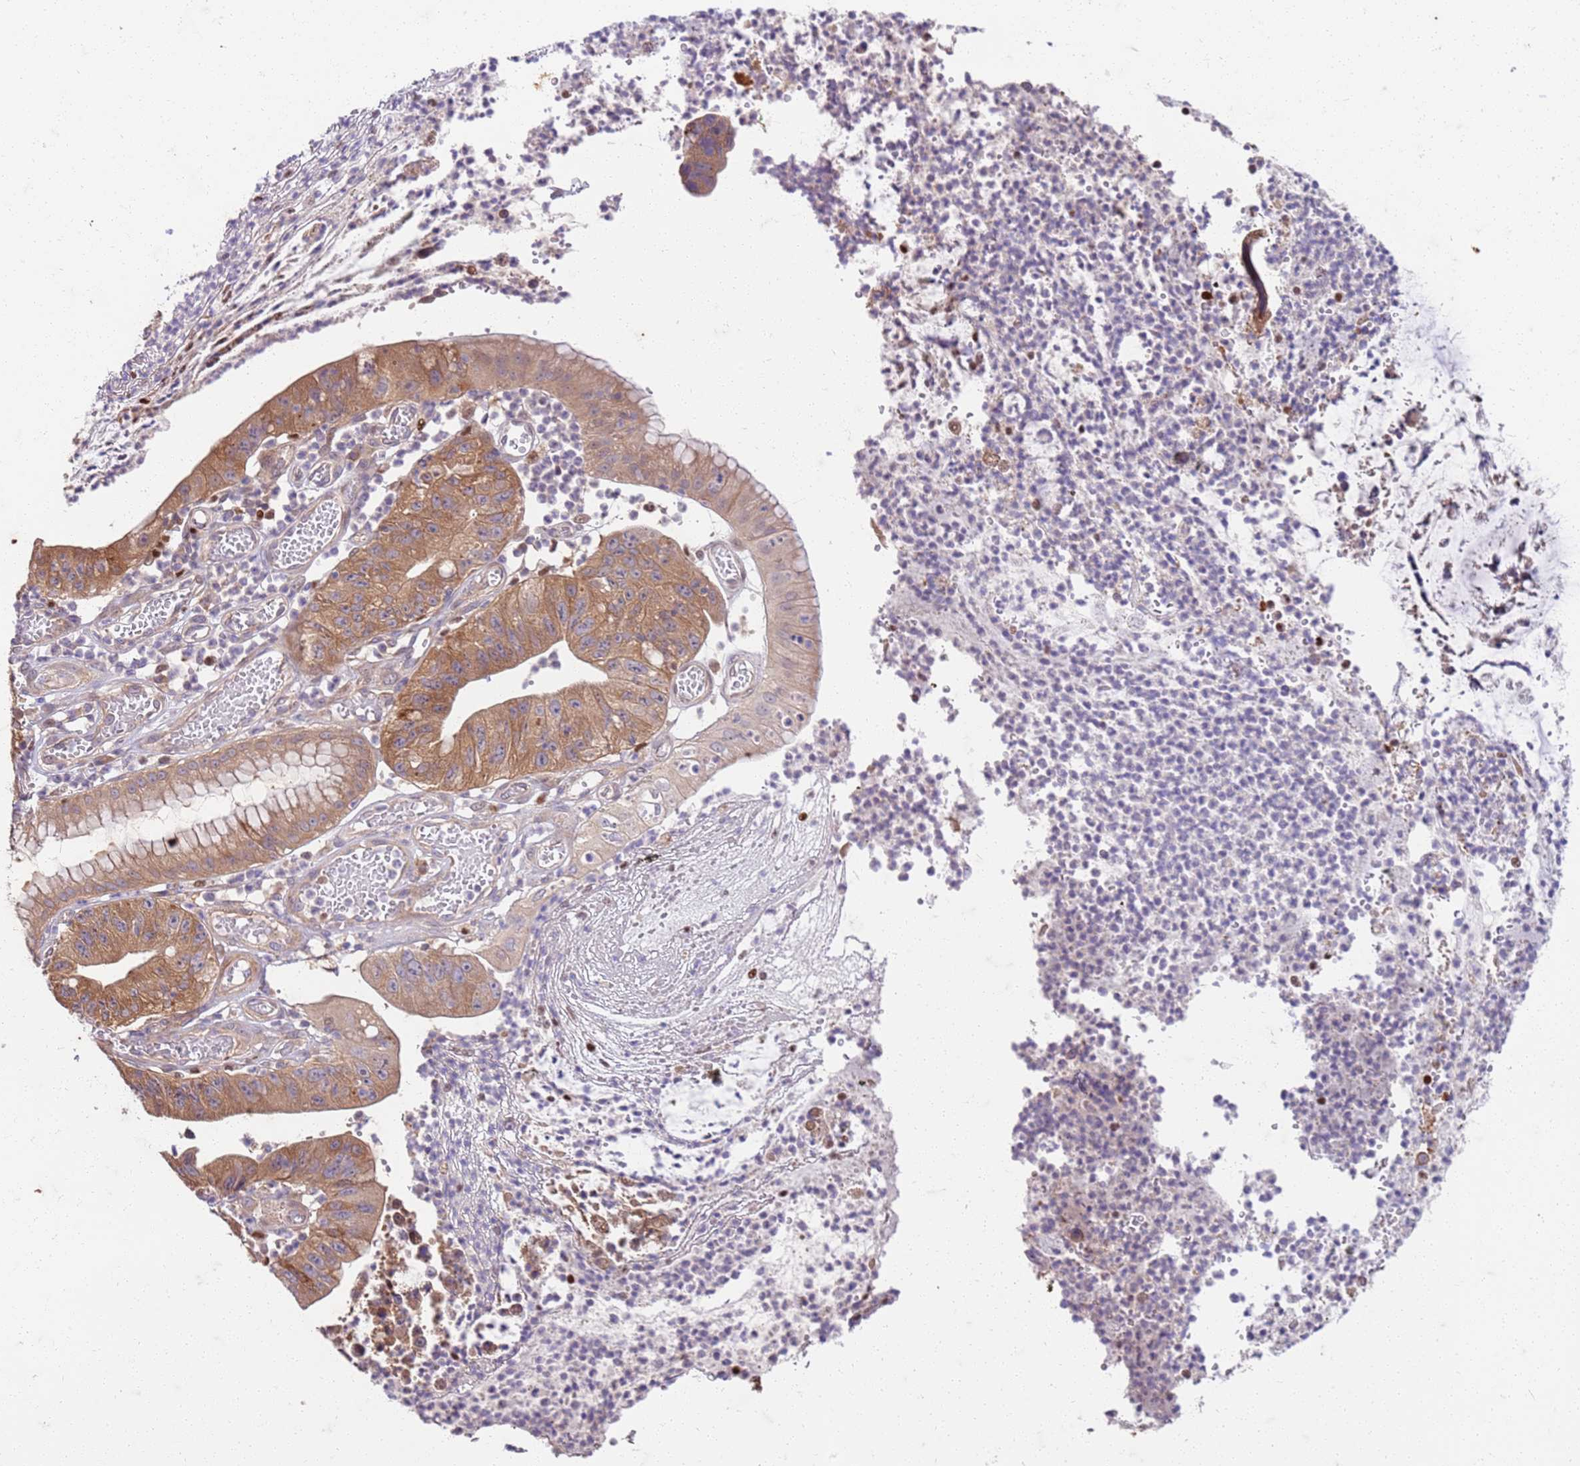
{"staining": {"intensity": "moderate", "quantity": ">75%", "location": "cytoplasmic/membranous"}, "tissue": "stomach cancer", "cell_type": "Tumor cells", "image_type": "cancer", "snomed": [{"axis": "morphology", "description": "Adenocarcinoma, NOS"}, {"axis": "topography", "description": "Stomach"}], "caption": "Human stomach adenocarcinoma stained for a protein (brown) shows moderate cytoplasmic/membranous positive expression in approximately >75% of tumor cells.", "gene": "OSBP", "patient": {"sex": "male", "age": 59}}